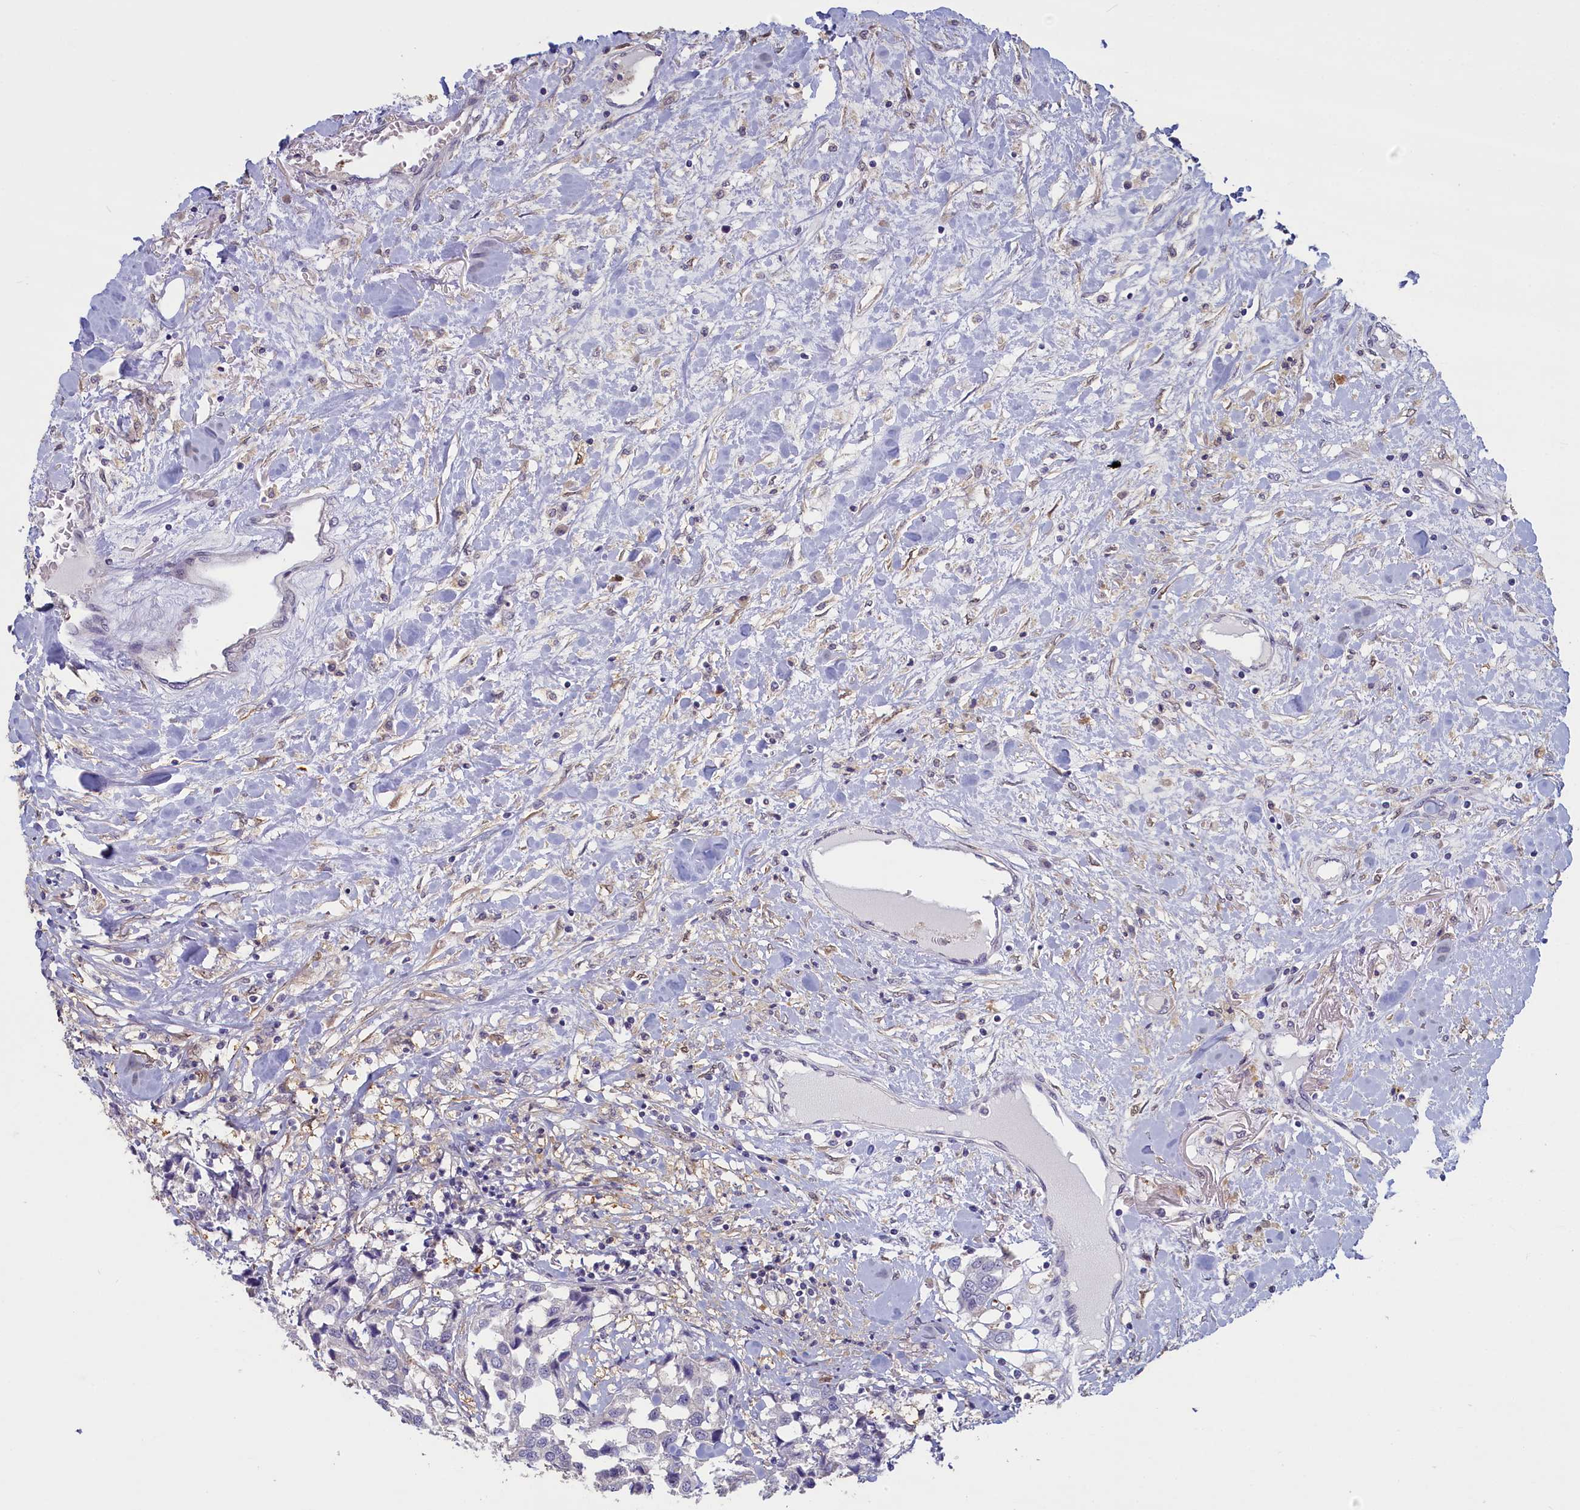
{"staining": {"intensity": "negative", "quantity": "none", "location": "none"}, "tissue": "breast cancer", "cell_type": "Tumor cells", "image_type": "cancer", "snomed": [{"axis": "morphology", "description": "Duct carcinoma"}, {"axis": "topography", "description": "Breast"}], "caption": "High magnification brightfield microscopy of breast infiltrating ductal carcinoma stained with DAB (brown) and counterstained with hematoxylin (blue): tumor cells show no significant expression.", "gene": "UCHL3", "patient": {"sex": "female", "age": 80}}